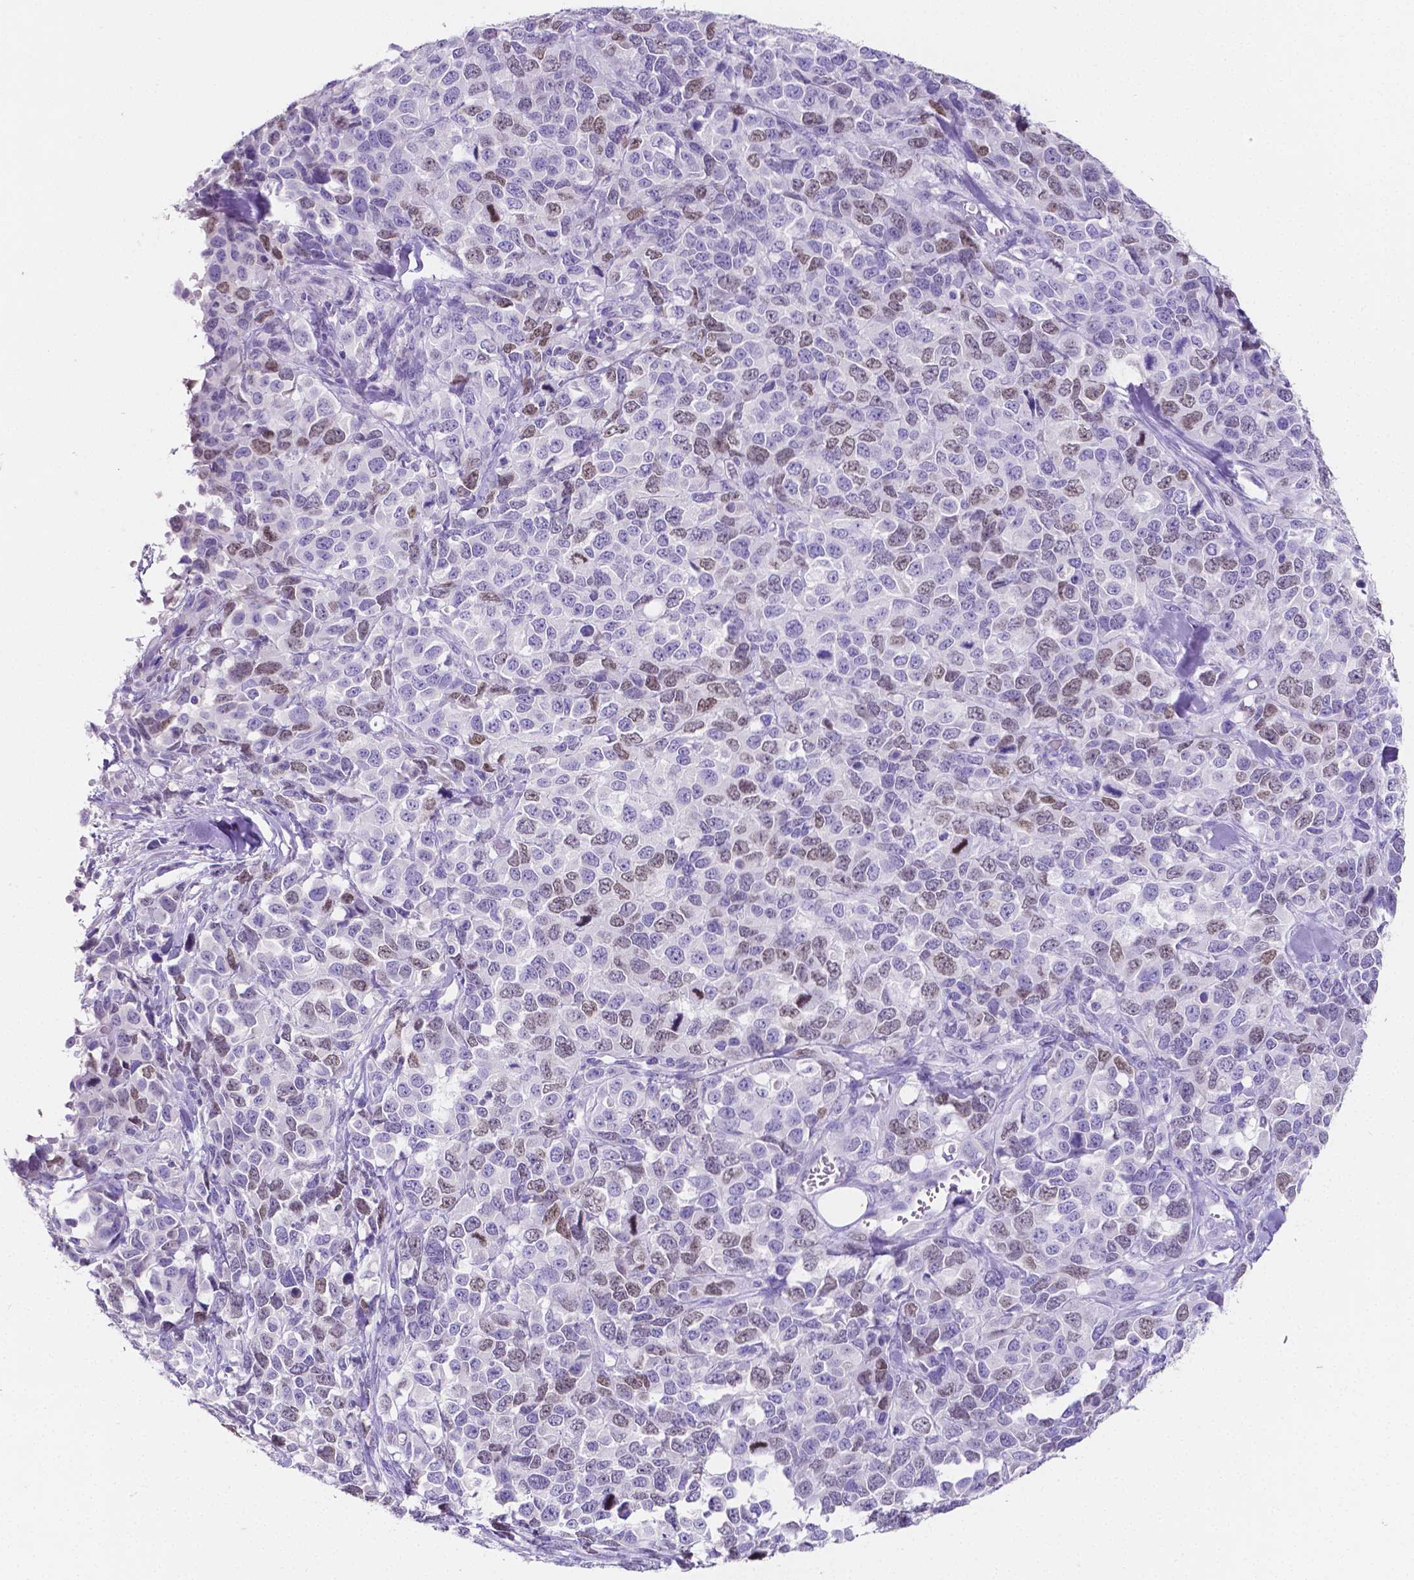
{"staining": {"intensity": "moderate", "quantity": "<25%", "location": "nuclear"}, "tissue": "melanoma", "cell_type": "Tumor cells", "image_type": "cancer", "snomed": [{"axis": "morphology", "description": "Malignant melanoma, Metastatic site"}, {"axis": "topography", "description": "Skin"}], "caption": "A brown stain labels moderate nuclear expression of a protein in human melanoma tumor cells.", "gene": "SATB2", "patient": {"sex": "male", "age": 84}}